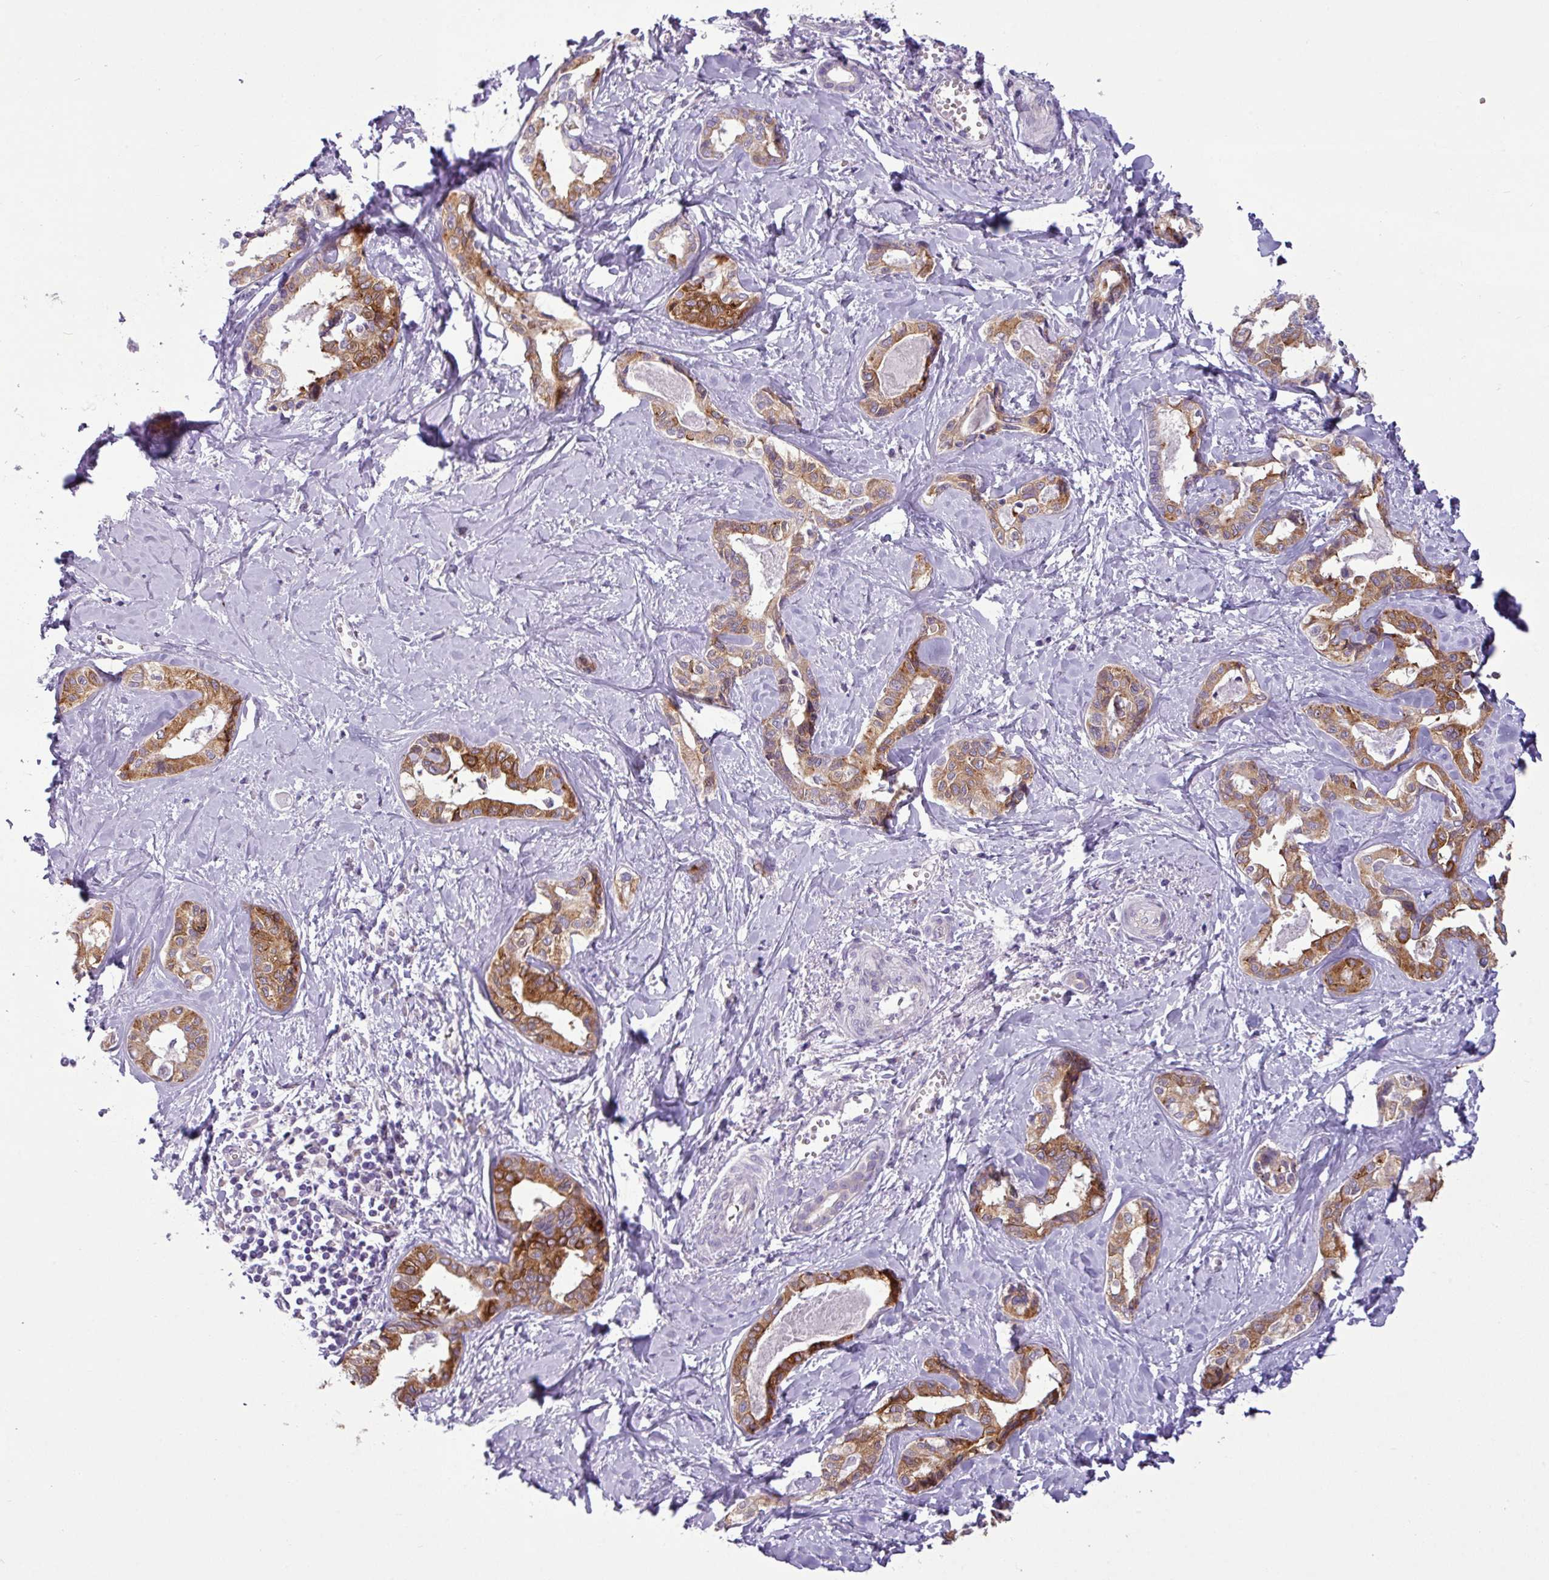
{"staining": {"intensity": "moderate", "quantity": ">75%", "location": "cytoplasmic/membranous"}, "tissue": "liver cancer", "cell_type": "Tumor cells", "image_type": "cancer", "snomed": [{"axis": "morphology", "description": "Cholangiocarcinoma"}, {"axis": "topography", "description": "Liver"}], "caption": "An image of human cholangiocarcinoma (liver) stained for a protein displays moderate cytoplasmic/membranous brown staining in tumor cells.", "gene": "TOR1AIP2", "patient": {"sex": "female", "age": 77}}